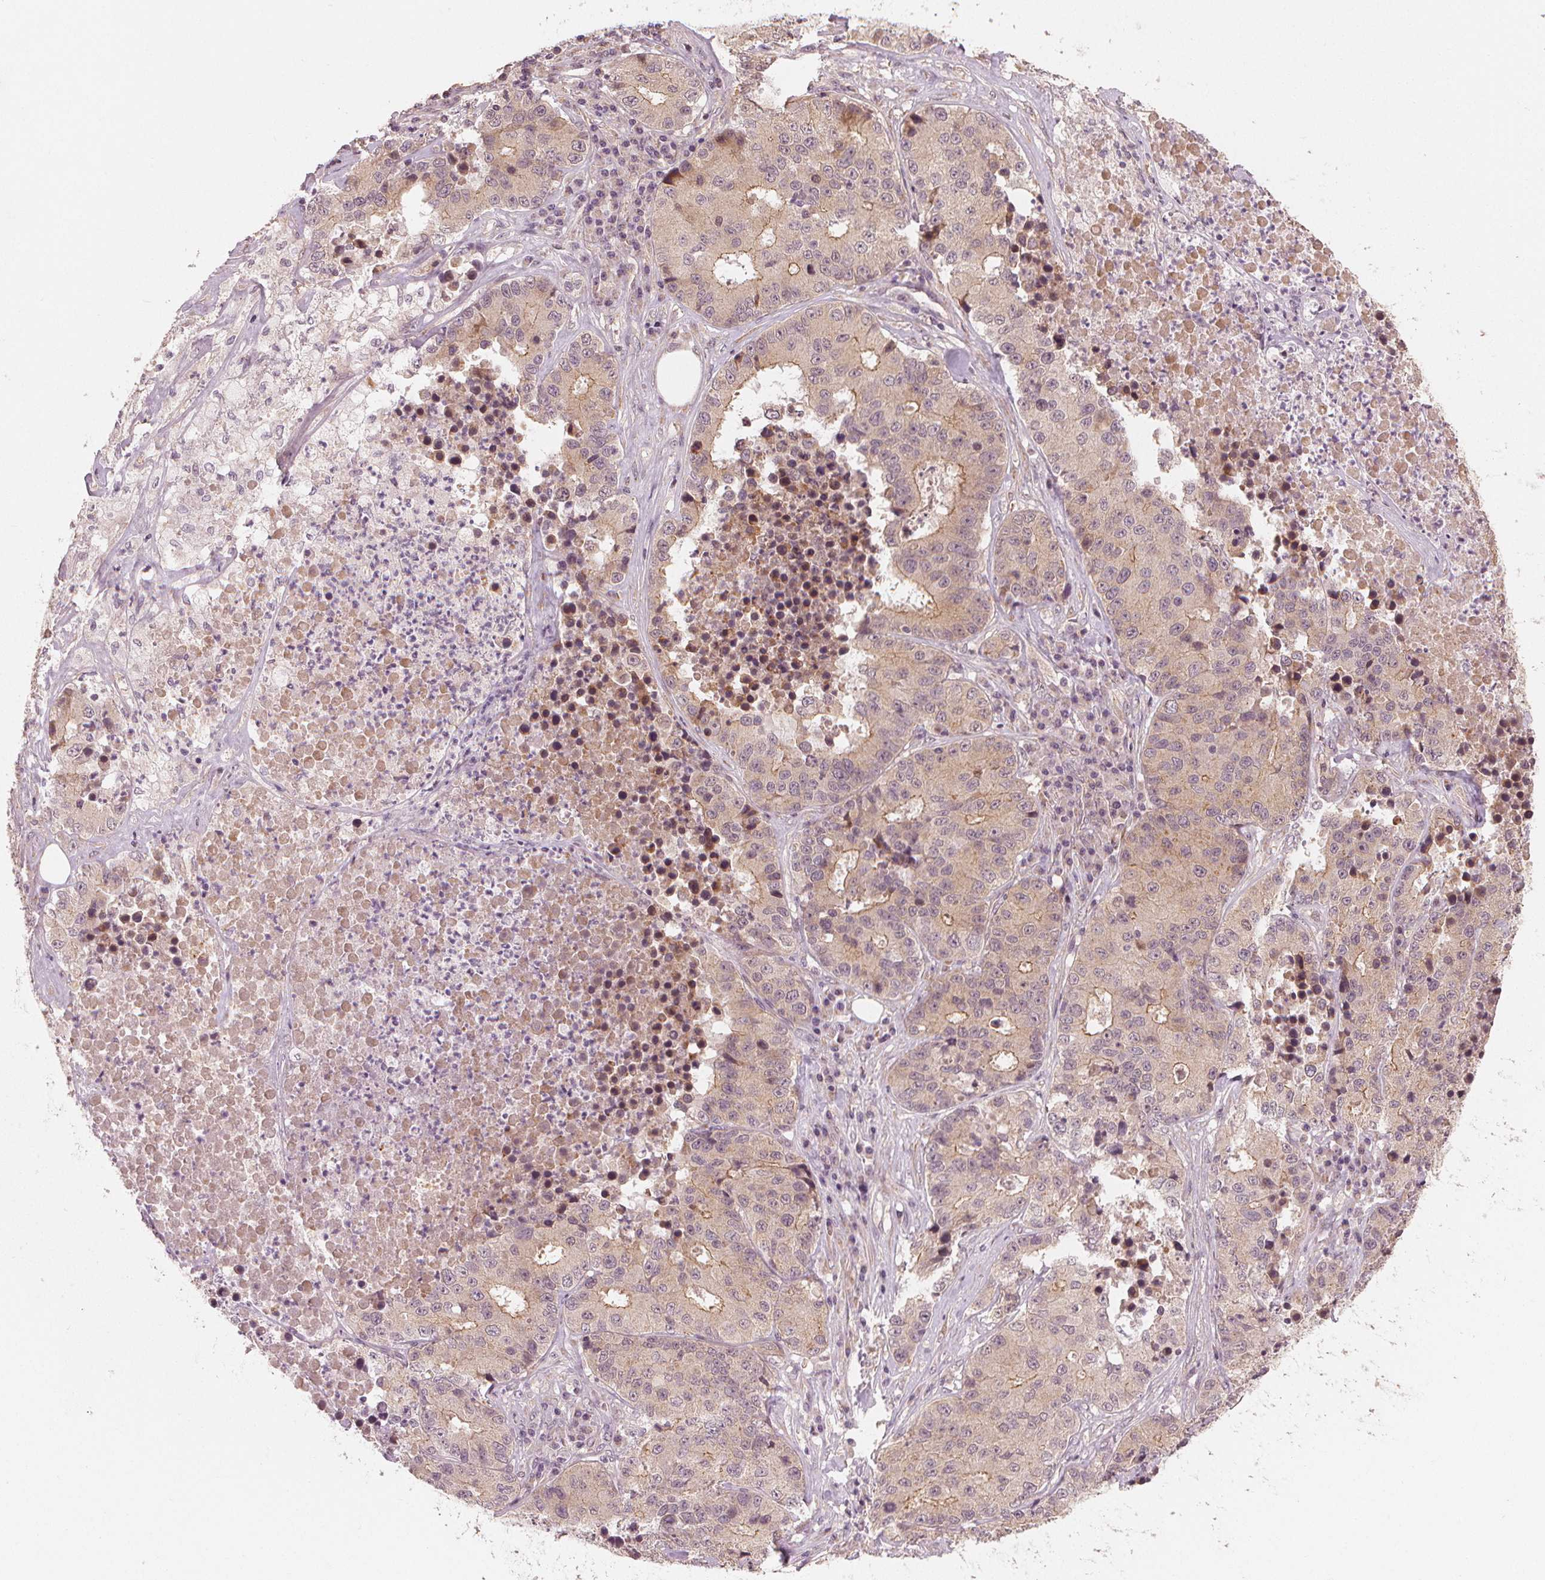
{"staining": {"intensity": "moderate", "quantity": "<25%", "location": "cytoplasmic/membranous"}, "tissue": "stomach cancer", "cell_type": "Tumor cells", "image_type": "cancer", "snomed": [{"axis": "morphology", "description": "Adenocarcinoma, NOS"}, {"axis": "topography", "description": "Stomach"}], "caption": "Immunohistochemical staining of human stomach adenocarcinoma displays low levels of moderate cytoplasmic/membranous protein expression in approximately <25% of tumor cells.", "gene": "CLBA1", "patient": {"sex": "male", "age": 71}}